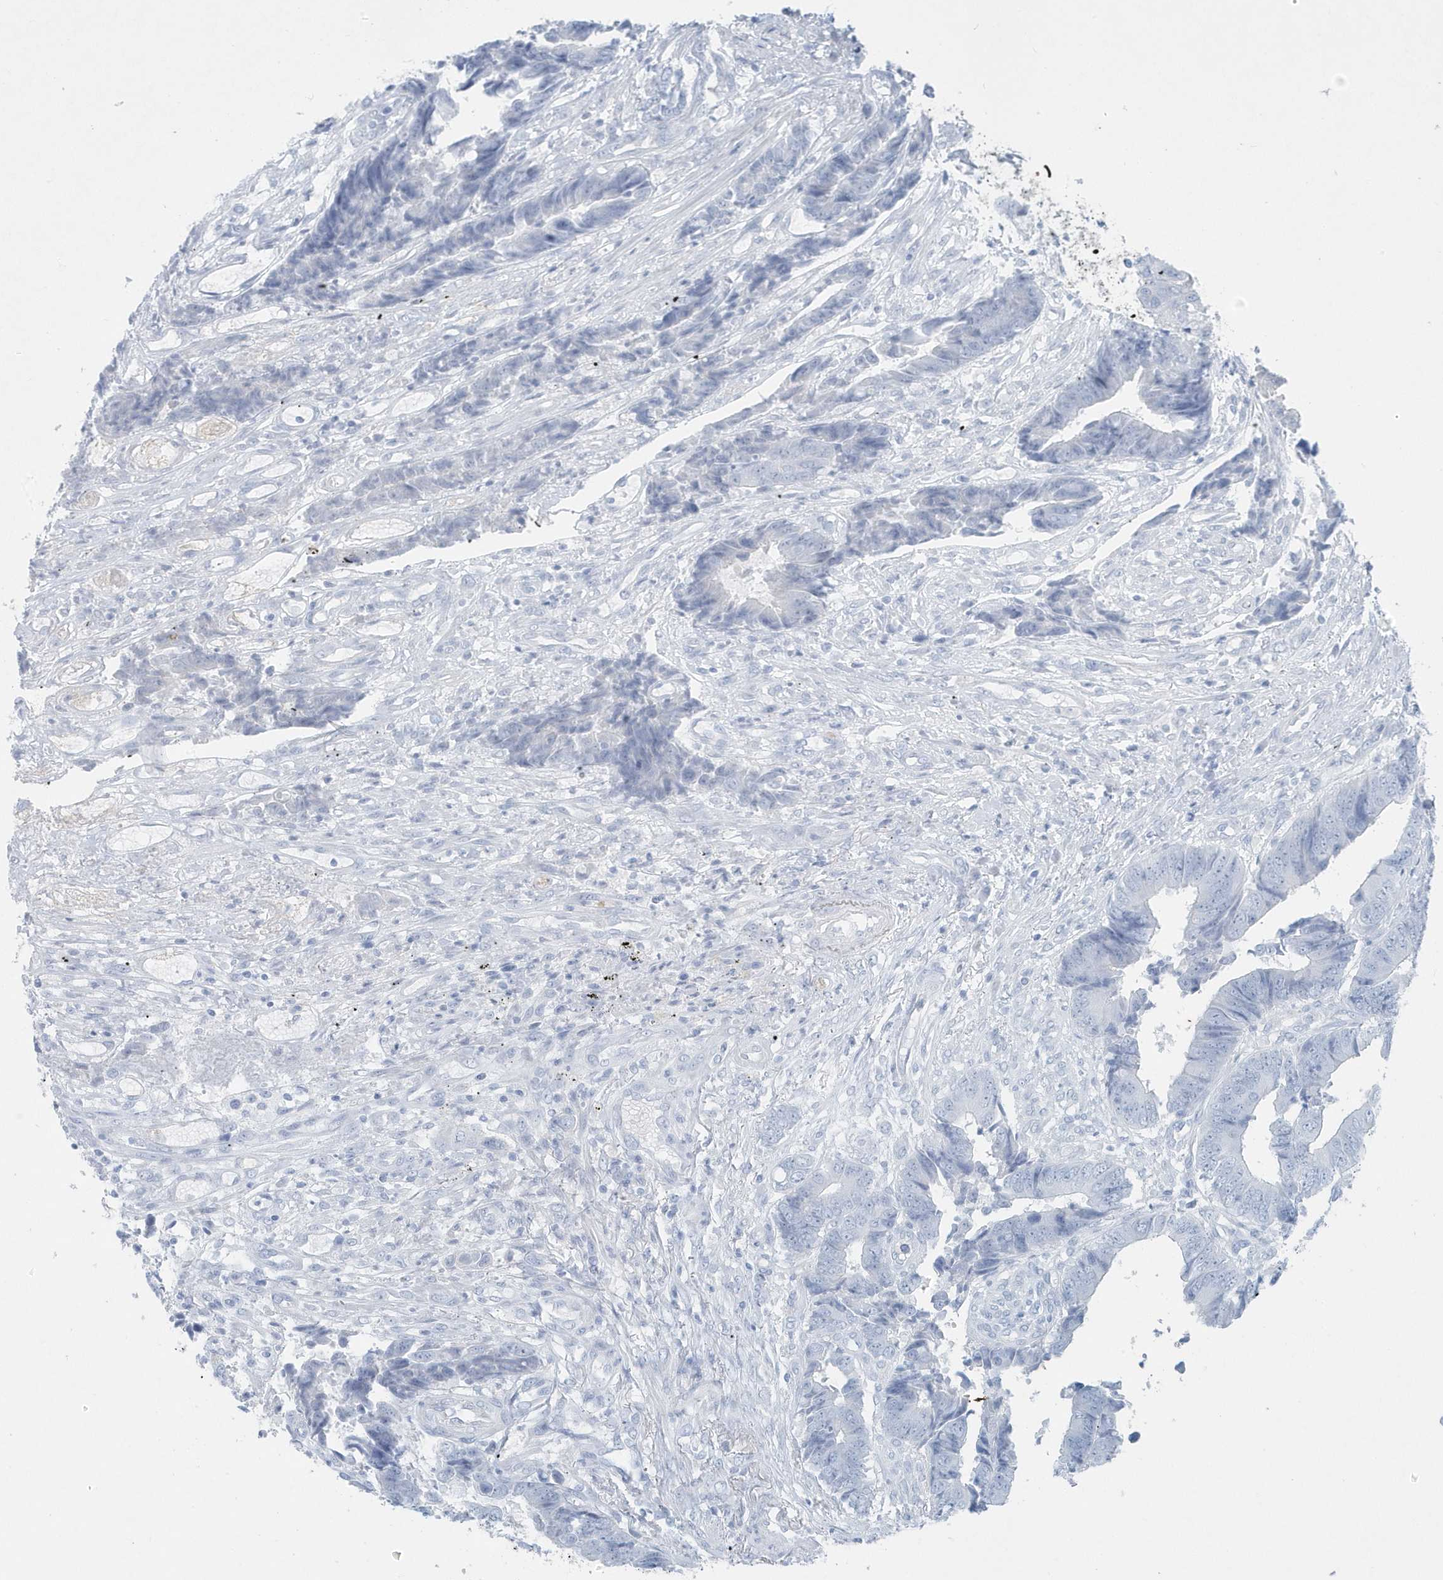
{"staining": {"intensity": "negative", "quantity": "none", "location": "none"}, "tissue": "colorectal cancer", "cell_type": "Tumor cells", "image_type": "cancer", "snomed": [{"axis": "morphology", "description": "Adenocarcinoma, NOS"}, {"axis": "topography", "description": "Rectum"}], "caption": "DAB (3,3'-diaminobenzidine) immunohistochemical staining of human adenocarcinoma (colorectal) demonstrates no significant positivity in tumor cells. (DAB IHC, high magnification).", "gene": "FAM98A", "patient": {"sex": "male", "age": 84}}